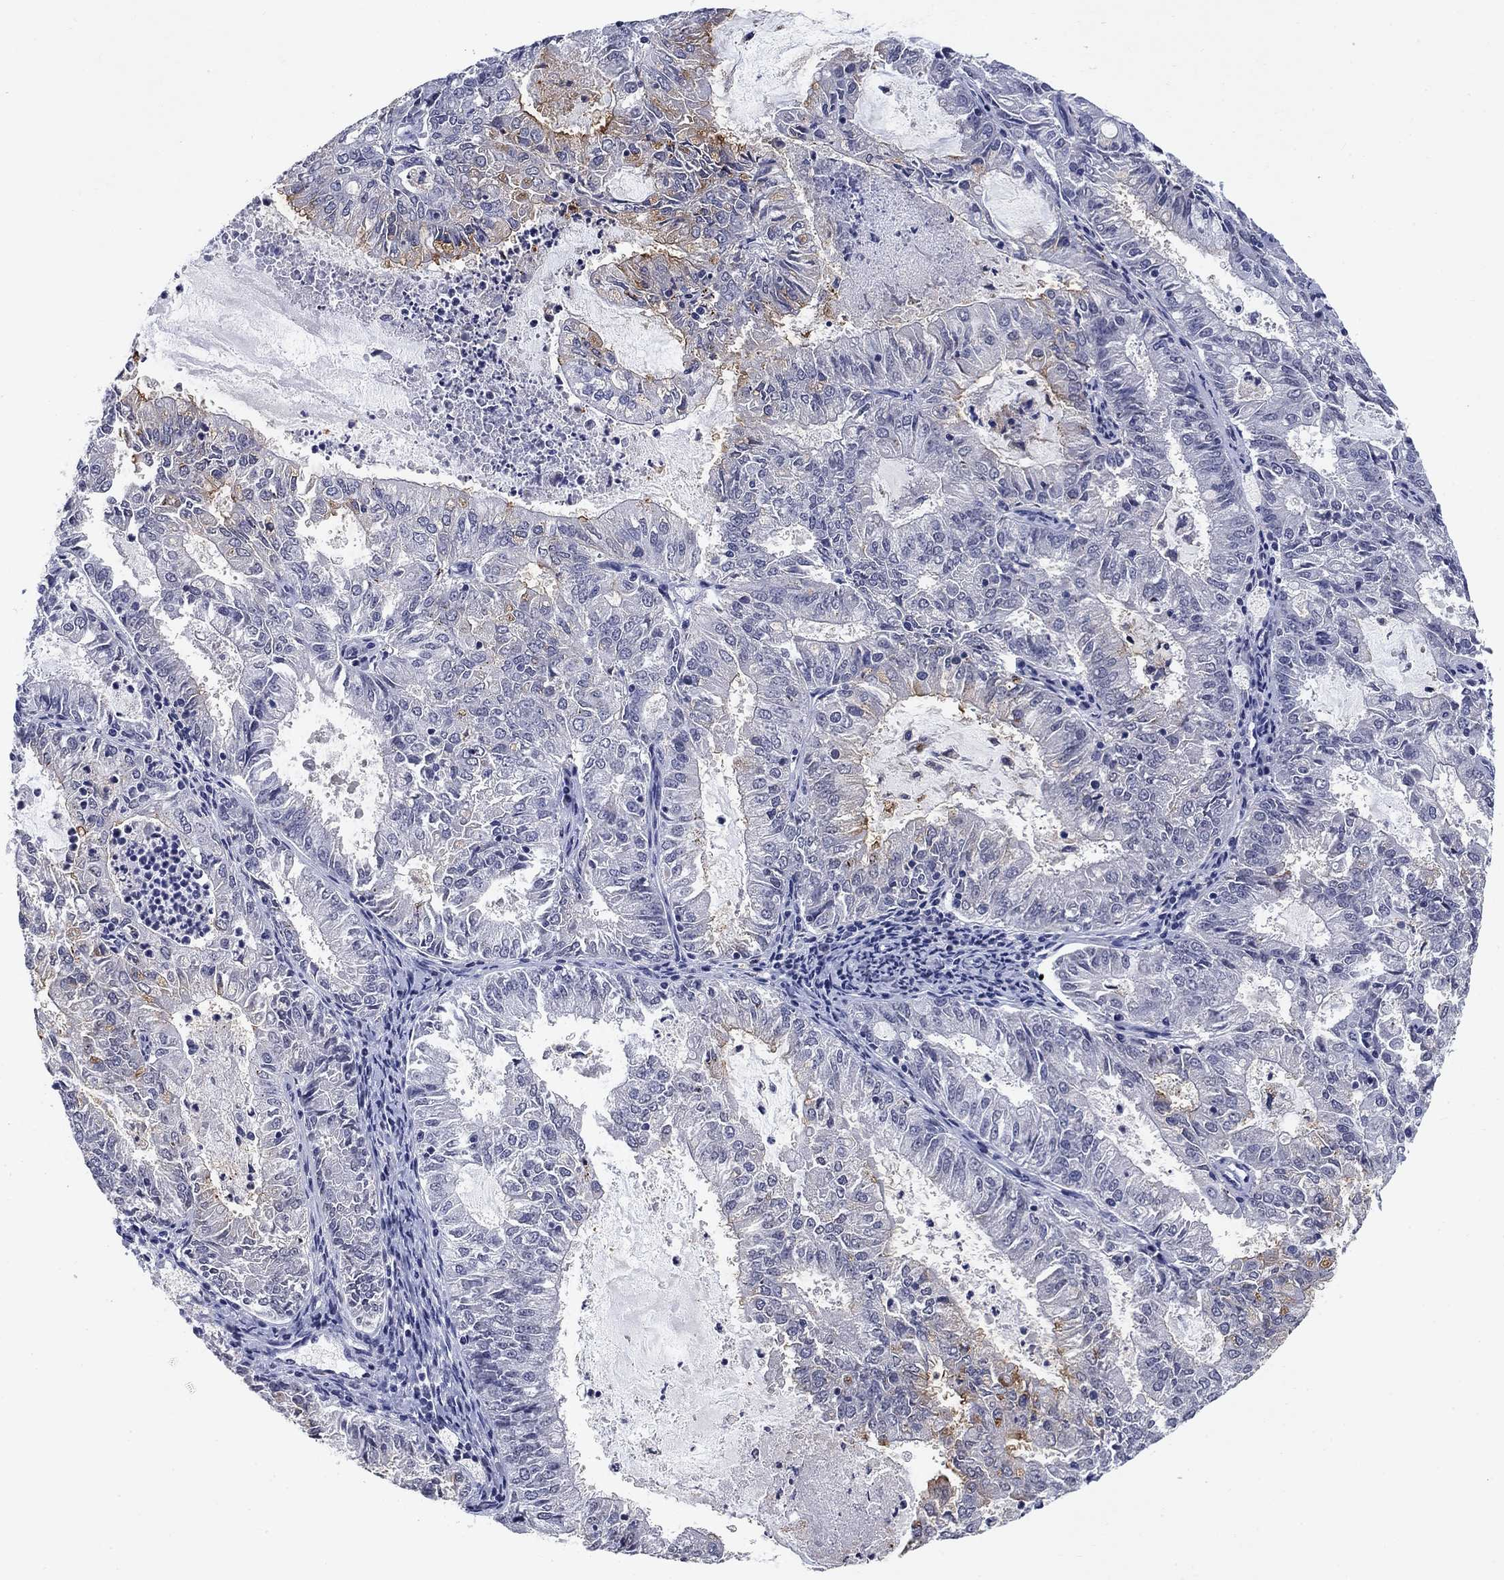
{"staining": {"intensity": "moderate", "quantity": "<25%", "location": "cytoplasmic/membranous"}, "tissue": "endometrial cancer", "cell_type": "Tumor cells", "image_type": "cancer", "snomed": [{"axis": "morphology", "description": "Adenocarcinoma, NOS"}, {"axis": "topography", "description": "Endometrium"}], "caption": "Moderate cytoplasmic/membranous expression is seen in about <25% of tumor cells in endometrial adenocarcinoma.", "gene": "OTUB2", "patient": {"sex": "female", "age": 57}}